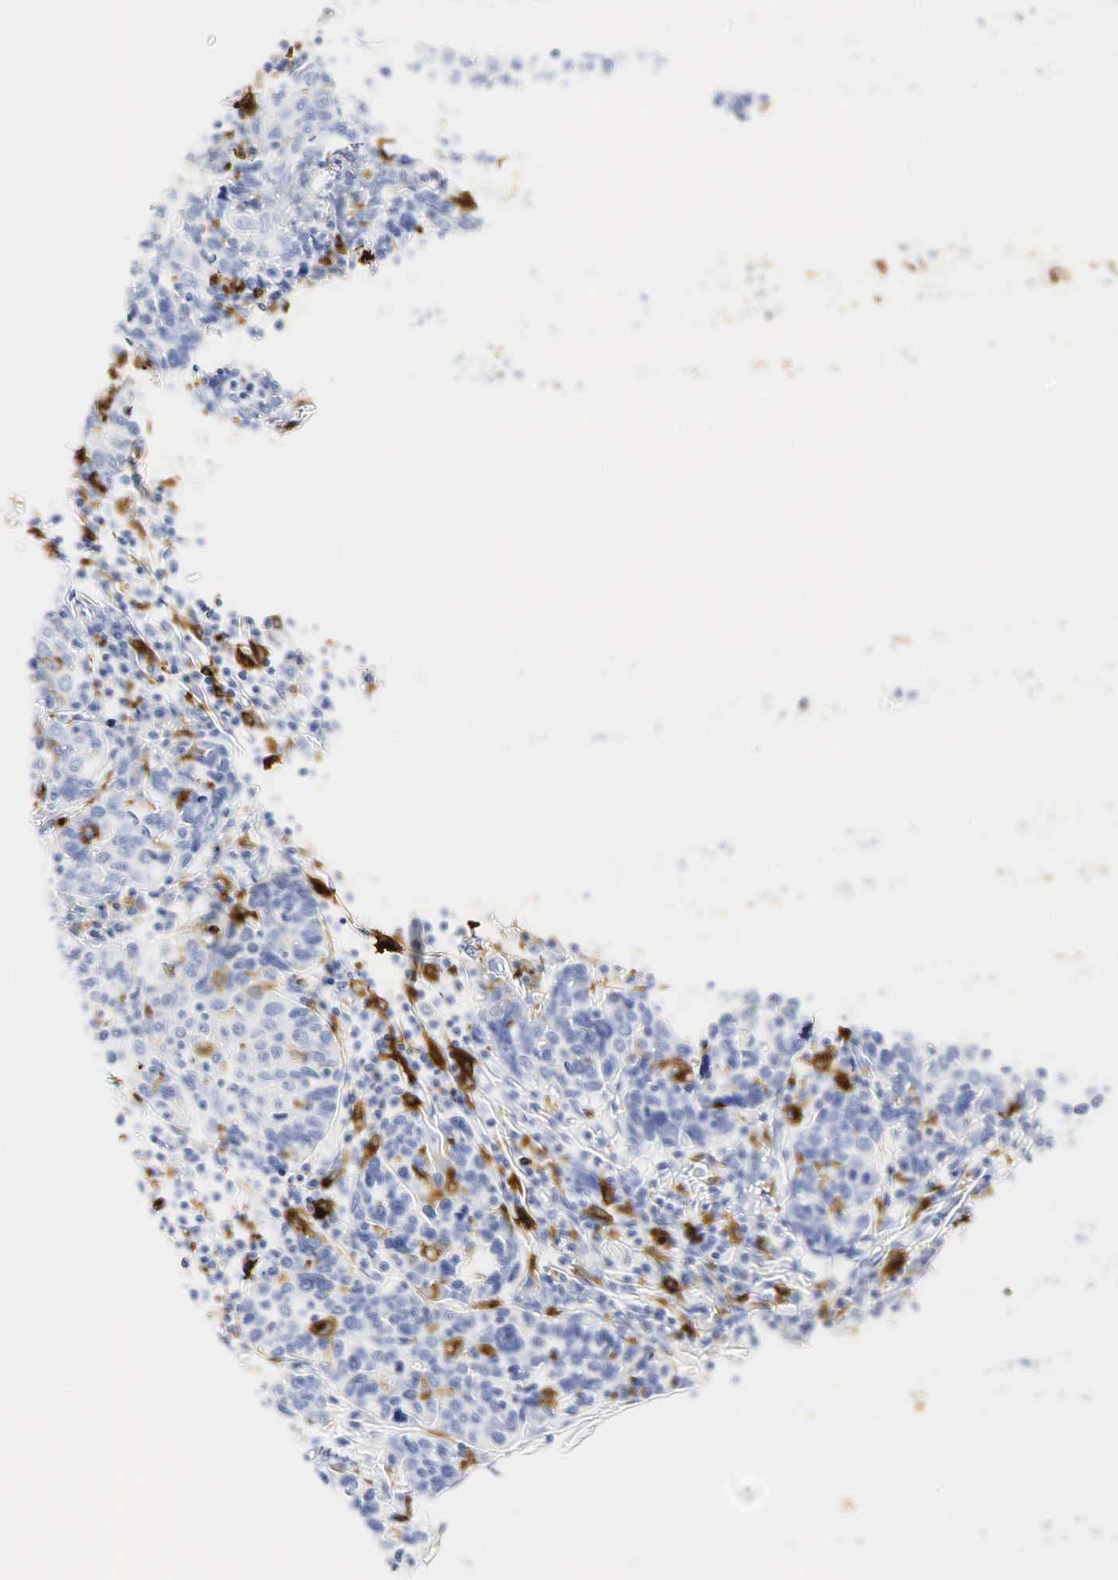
{"staining": {"intensity": "negative", "quantity": "none", "location": "none"}, "tissue": "cervical cancer", "cell_type": "Tumor cells", "image_type": "cancer", "snomed": [{"axis": "morphology", "description": "Squamous cell carcinoma, NOS"}, {"axis": "topography", "description": "Cervix"}], "caption": "Immunohistochemical staining of human cervical cancer exhibits no significant expression in tumor cells.", "gene": "LYZ", "patient": {"sex": "female", "age": 41}}